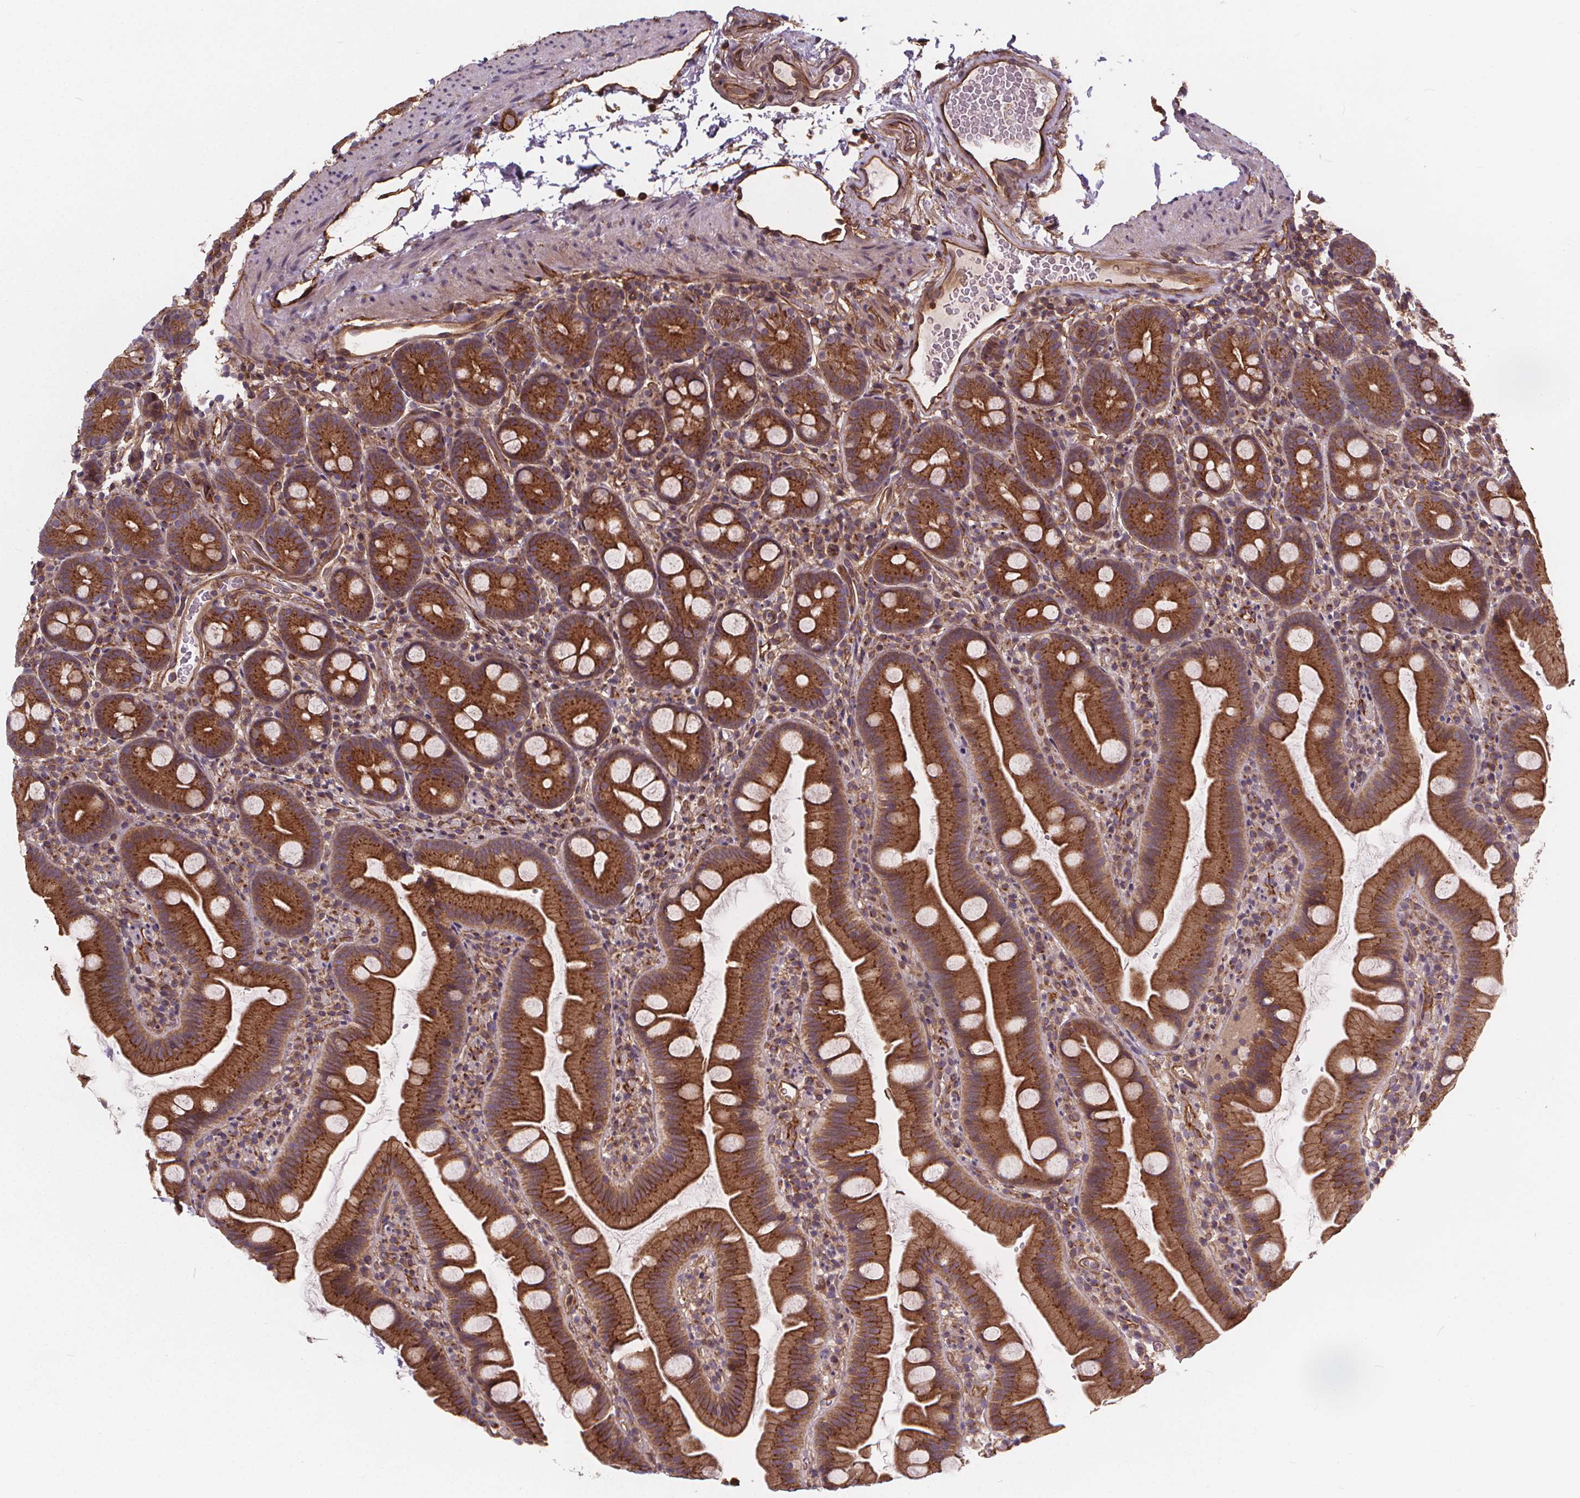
{"staining": {"intensity": "strong", "quantity": ">75%", "location": "cytoplasmic/membranous"}, "tissue": "small intestine", "cell_type": "Glandular cells", "image_type": "normal", "snomed": [{"axis": "morphology", "description": "Normal tissue, NOS"}, {"axis": "topography", "description": "Small intestine"}], "caption": "Protein staining displays strong cytoplasmic/membranous staining in about >75% of glandular cells in normal small intestine.", "gene": "CLINT1", "patient": {"sex": "female", "age": 68}}